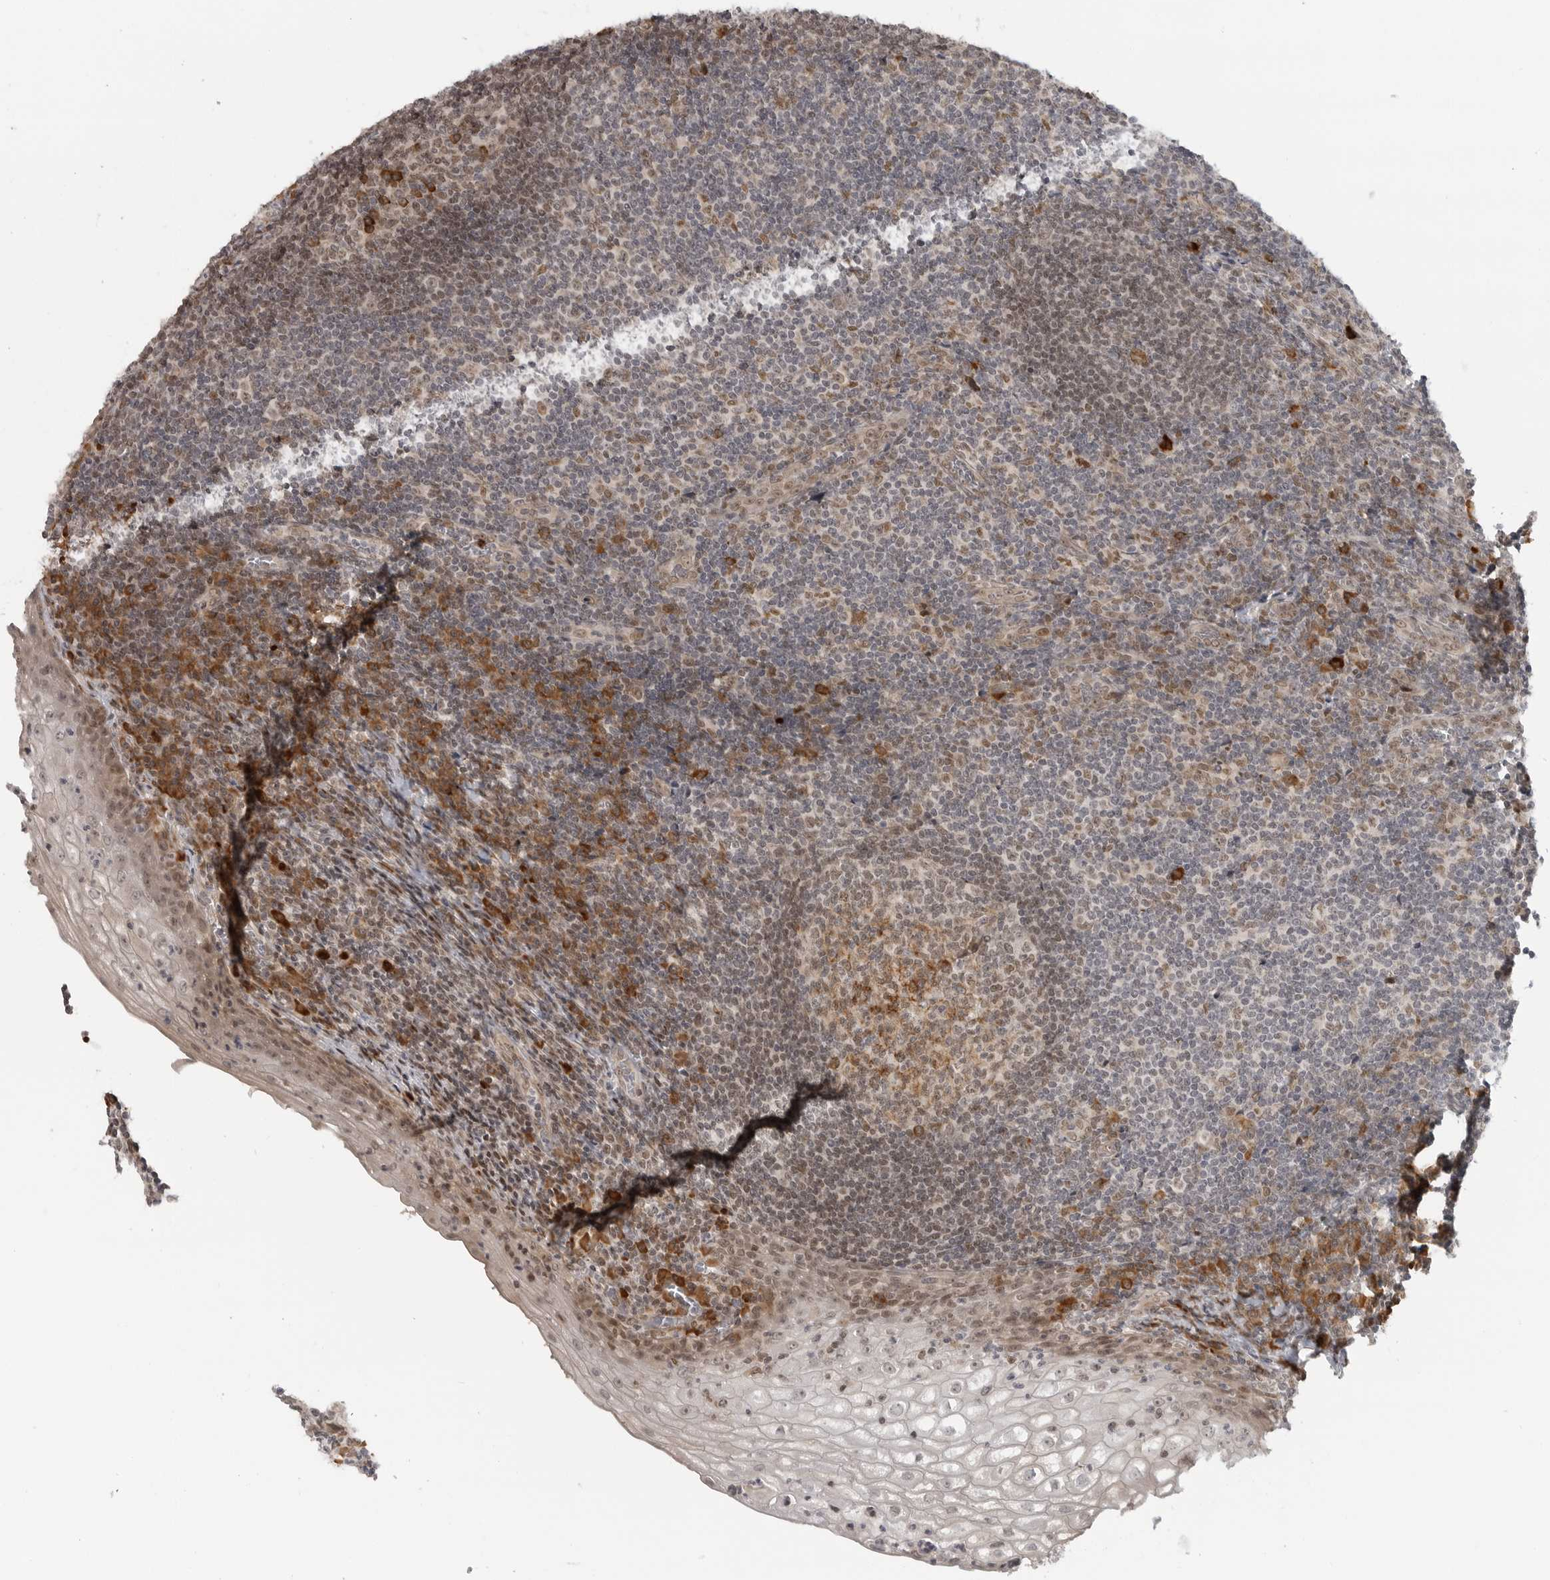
{"staining": {"intensity": "moderate", "quantity": "25%-75%", "location": "cytoplasmic/membranous"}, "tissue": "tonsil", "cell_type": "Germinal center cells", "image_type": "normal", "snomed": [{"axis": "morphology", "description": "Normal tissue, NOS"}, {"axis": "topography", "description": "Tonsil"}], "caption": "Approximately 25%-75% of germinal center cells in unremarkable tonsil show moderate cytoplasmic/membranous protein staining as visualized by brown immunohistochemical staining.", "gene": "CEP295NL", "patient": {"sex": "male", "age": 37}}